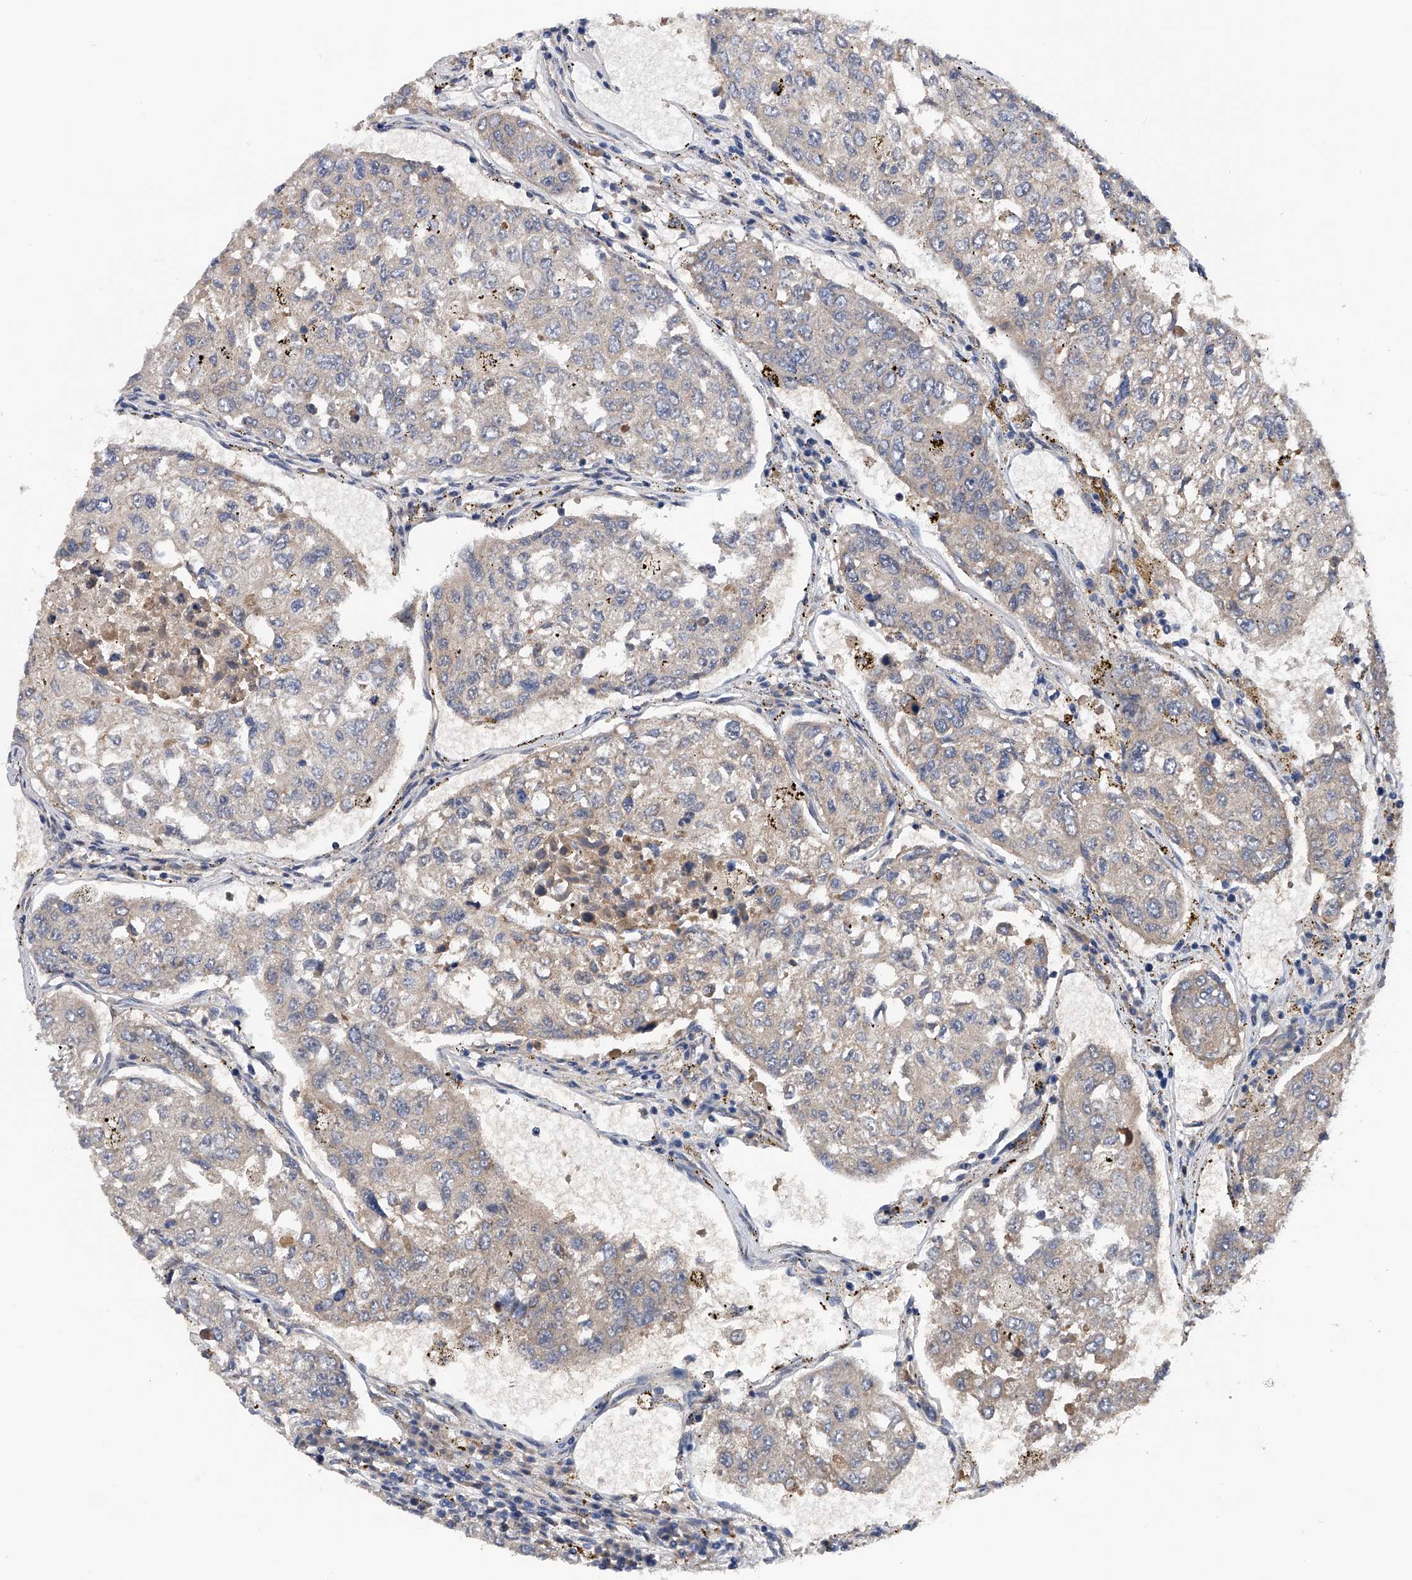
{"staining": {"intensity": "weak", "quantity": "<25%", "location": "cytoplasmic/membranous"}, "tissue": "urothelial cancer", "cell_type": "Tumor cells", "image_type": "cancer", "snomed": [{"axis": "morphology", "description": "Urothelial carcinoma, High grade"}, {"axis": "topography", "description": "Lymph node"}, {"axis": "topography", "description": "Urinary bladder"}], "caption": "A micrograph of urothelial cancer stained for a protein shows no brown staining in tumor cells.", "gene": "PGM3", "patient": {"sex": "male", "age": 51}}